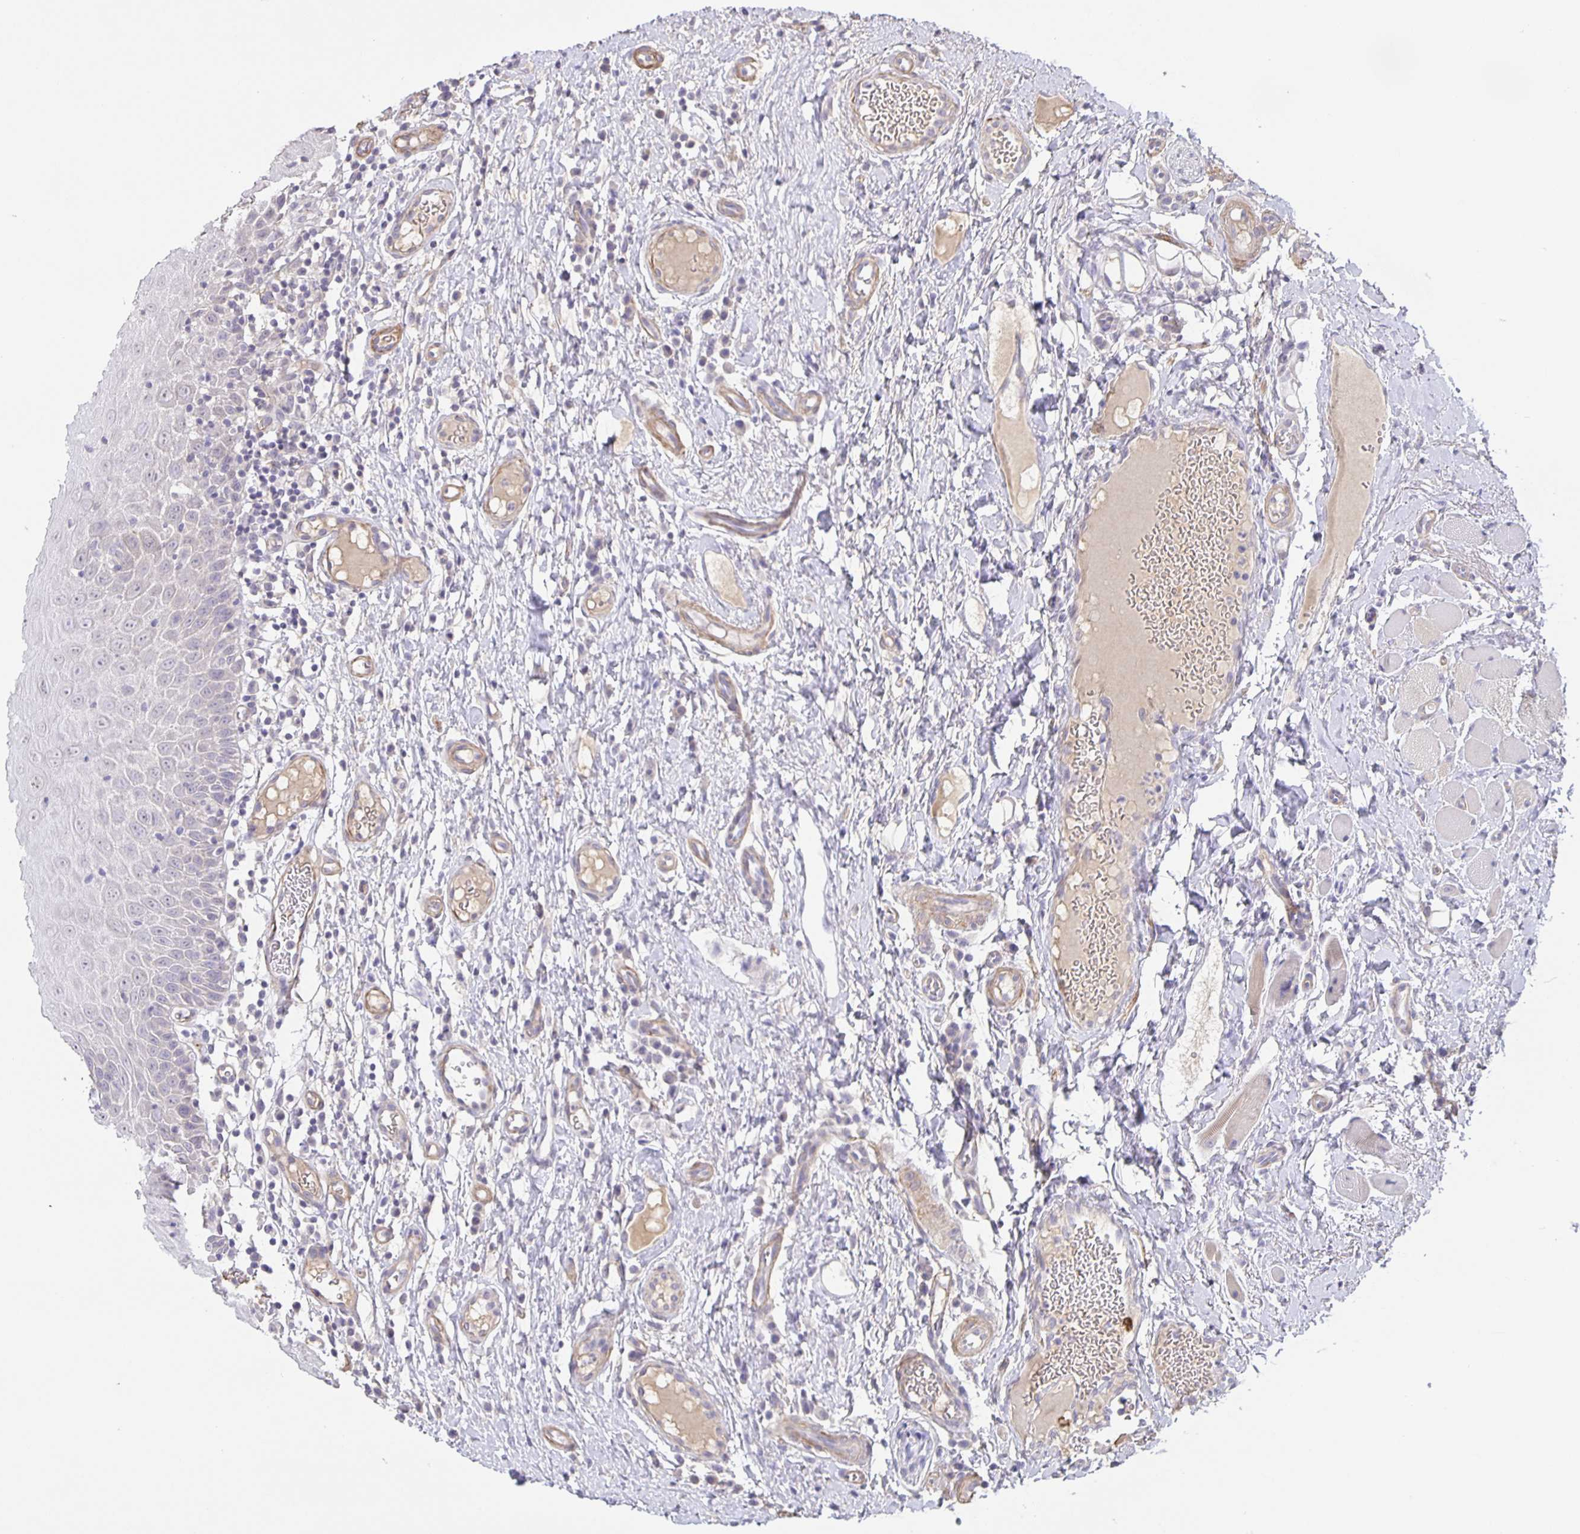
{"staining": {"intensity": "negative", "quantity": "none", "location": "none"}, "tissue": "oral mucosa", "cell_type": "Squamous epithelial cells", "image_type": "normal", "snomed": [{"axis": "morphology", "description": "Normal tissue, NOS"}, {"axis": "topography", "description": "Oral tissue"}, {"axis": "topography", "description": "Tounge, NOS"}], "caption": "Immunohistochemistry image of unremarkable oral mucosa: oral mucosa stained with DAB (3,3'-diaminobenzidine) exhibits no significant protein staining in squamous epithelial cells. (Brightfield microscopy of DAB immunohistochemistry at high magnification).", "gene": "SRCIN1", "patient": {"sex": "female", "age": 58}}